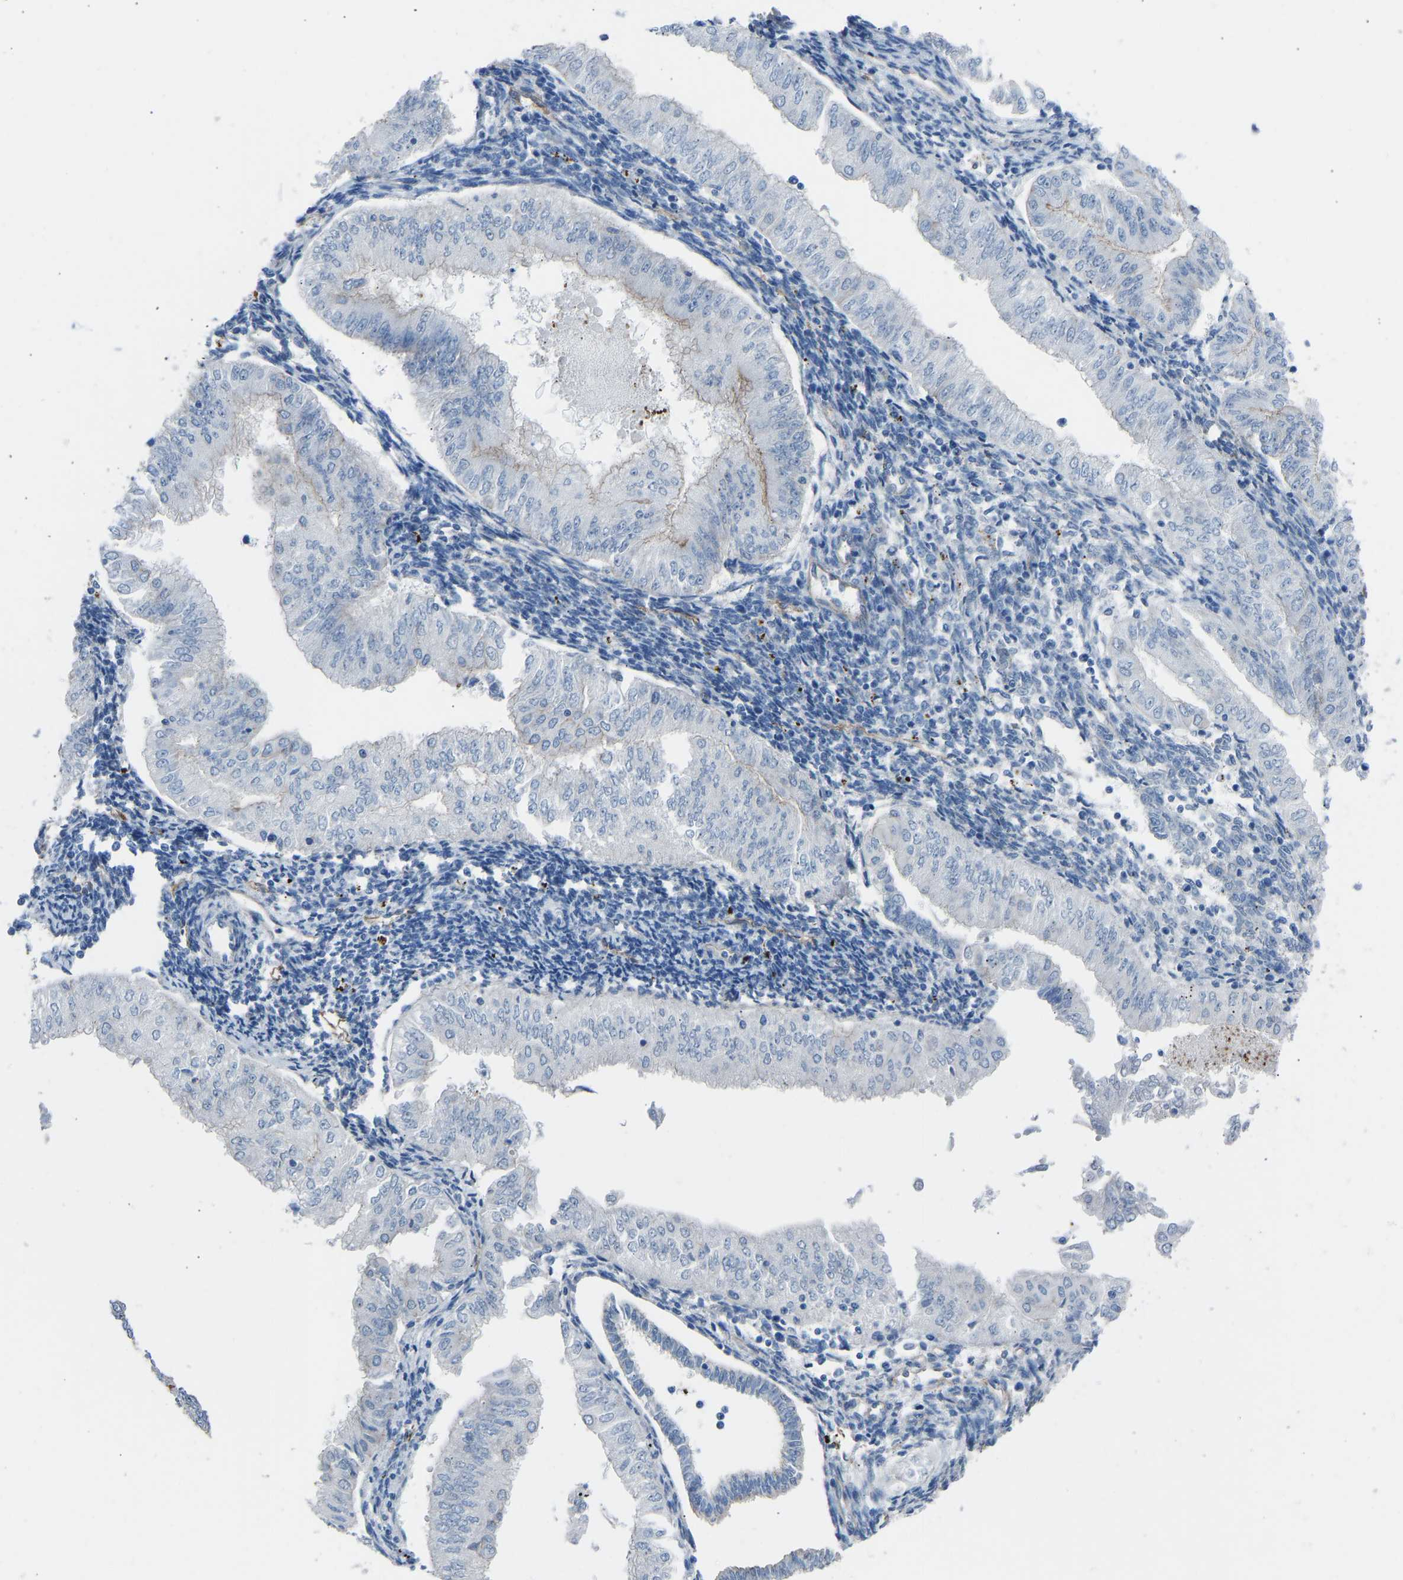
{"staining": {"intensity": "weak", "quantity": "25%-75%", "location": "cytoplasmic/membranous"}, "tissue": "endometrial cancer", "cell_type": "Tumor cells", "image_type": "cancer", "snomed": [{"axis": "morphology", "description": "Normal tissue, NOS"}, {"axis": "morphology", "description": "Adenocarcinoma, NOS"}, {"axis": "topography", "description": "Endometrium"}], "caption": "Endometrial adenocarcinoma was stained to show a protein in brown. There is low levels of weak cytoplasmic/membranous staining in about 25%-75% of tumor cells.", "gene": "MYH10", "patient": {"sex": "female", "age": 53}}